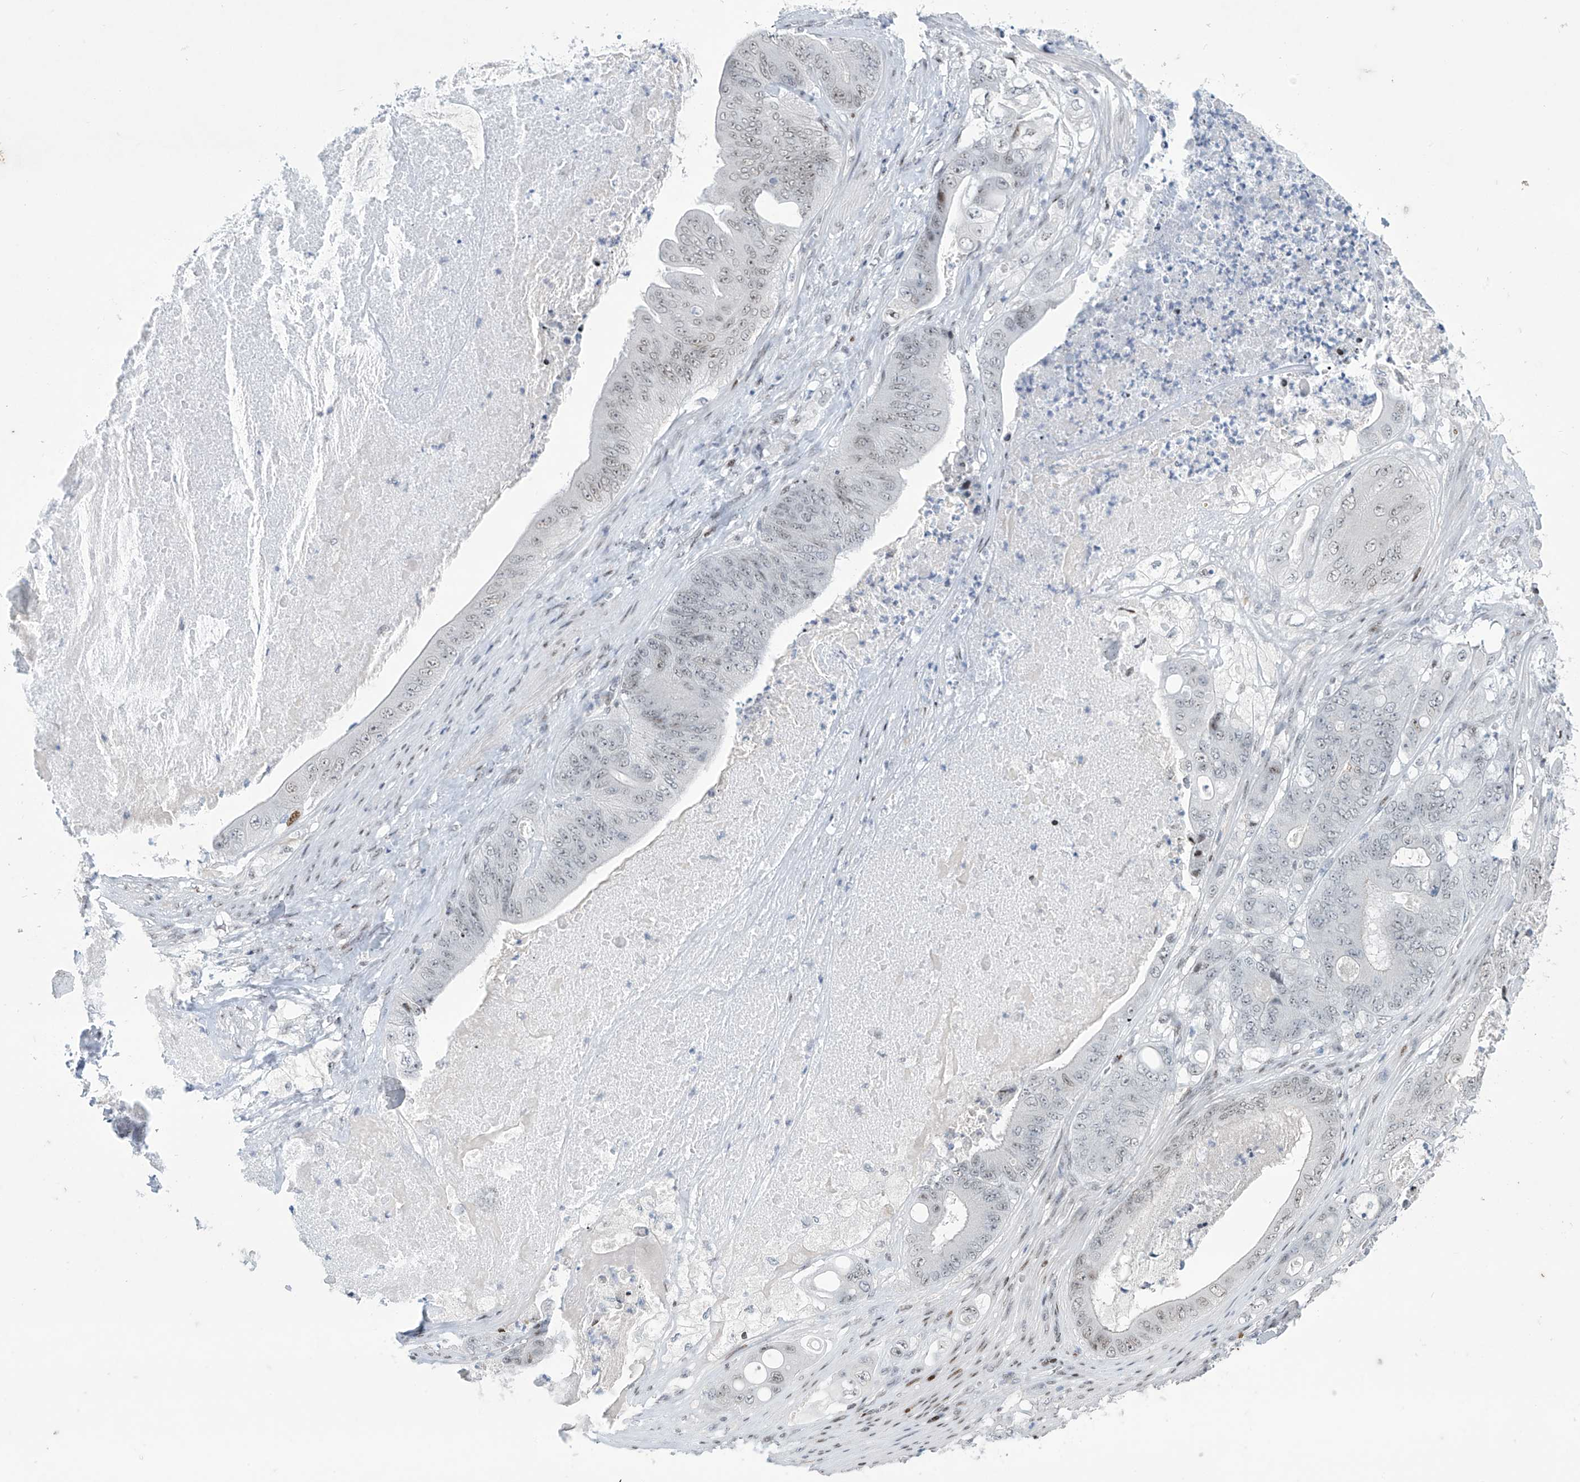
{"staining": {"intensity": "weak", "quantity": "25%-75%", "location": "nuclear"}, "tissue": "stomach cancer", "cell_type": "Tumor cells", "image_type": "cancer", "snomed": [{"axis": "morphology", "description": "Adenocarcinoma, NOS"}, {"axis": "topography", "description": "Stomach"}], "caption": "An IHC image of neoplastic tissue is shown. Protein staining in brown shows weak nuclear positivity in stomach cancer (adenocarcinoma) within tumor cells.", "gene": "RFX7", "patient": {"sex": "female", "age": 73}}